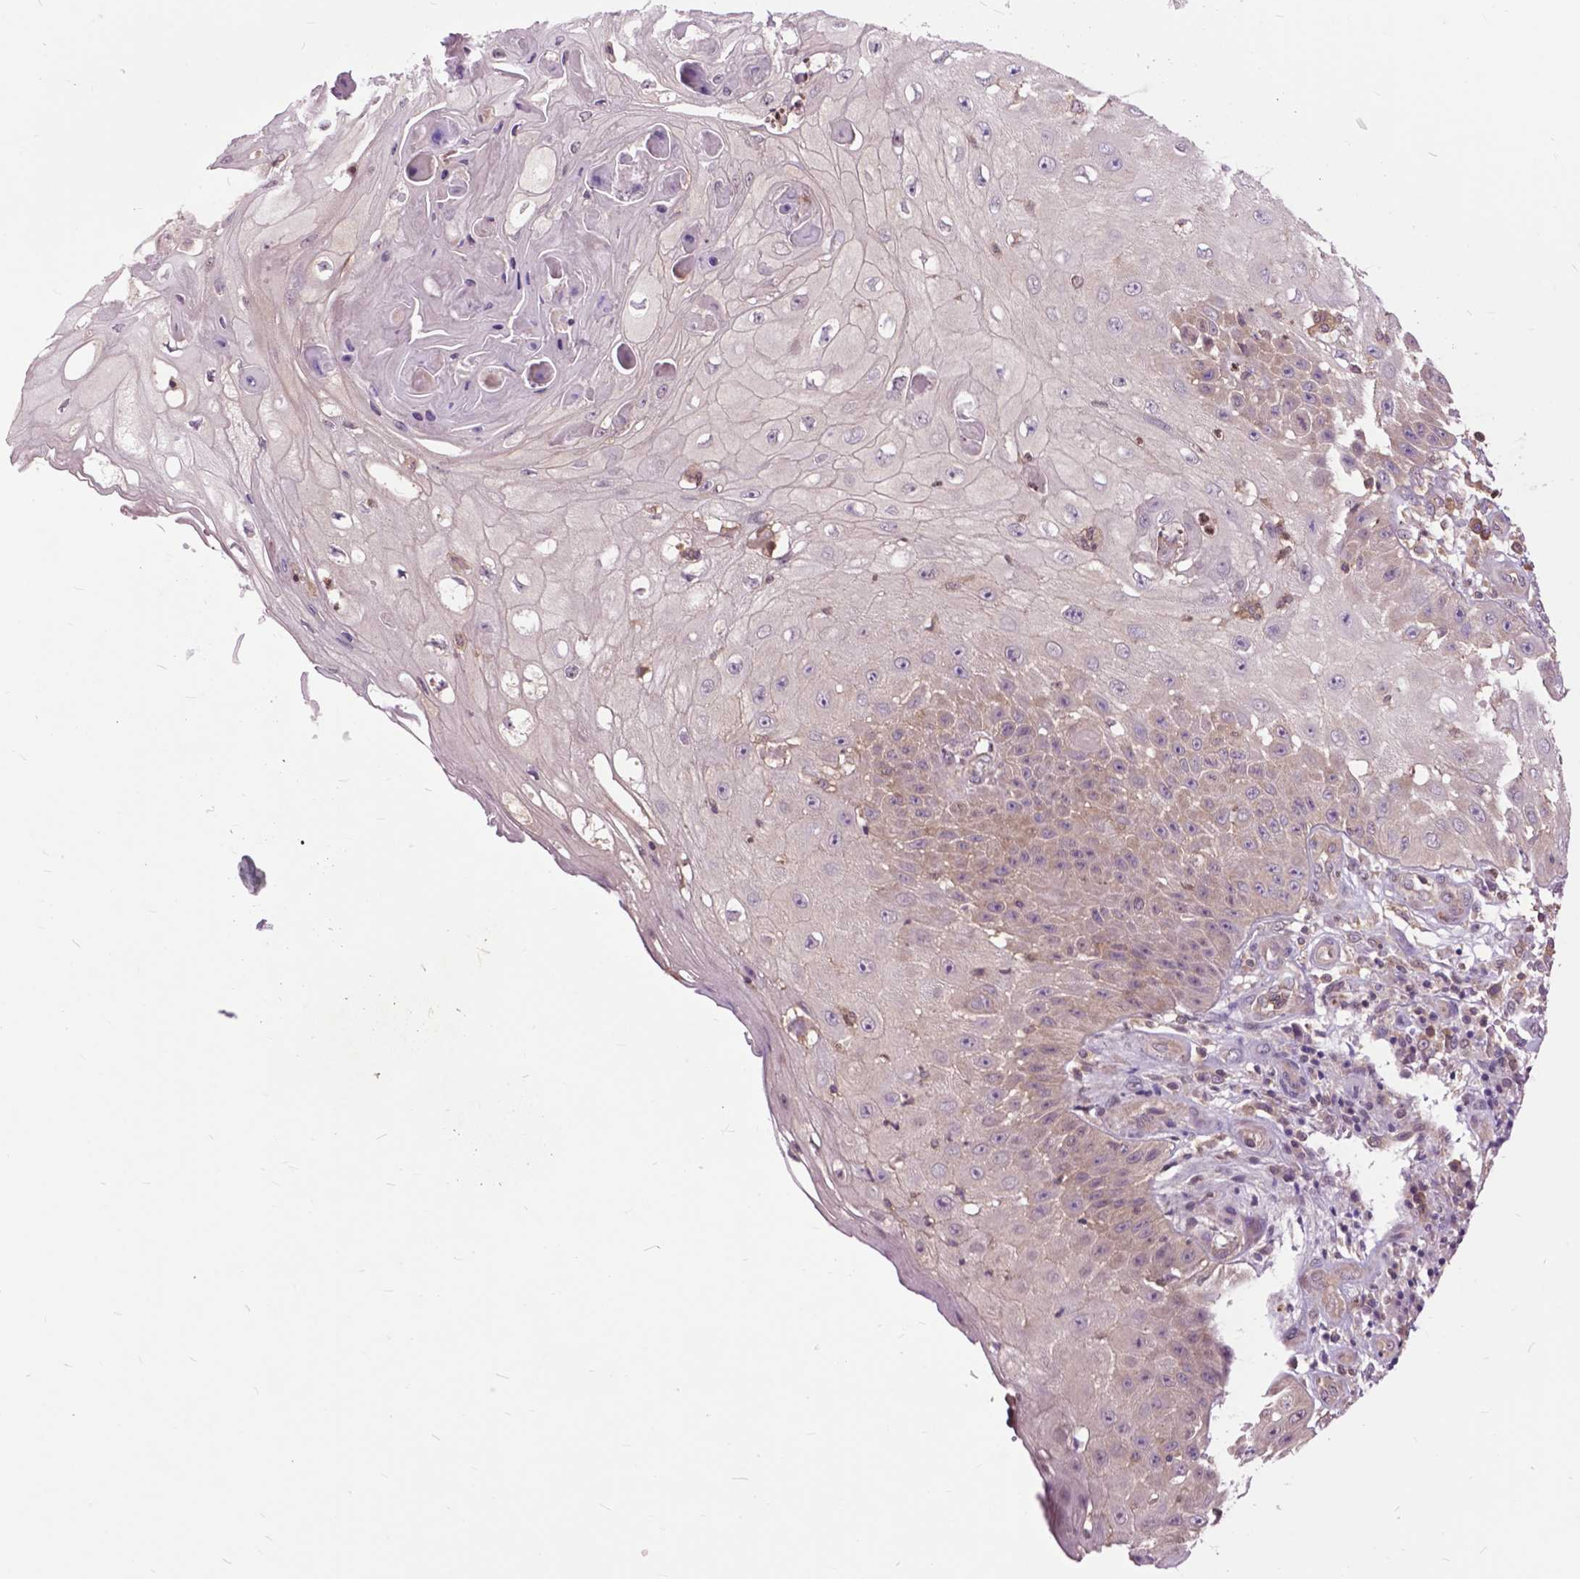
{"staining": {"intensity": "weak", "quantity": "25%-75%", "location": "cytoplasmic/membranous"}, "tissue": "skin cancer", "cell_type": "Tumor cells", "image_type": "cancer", "snomed": [{"axis": "morphology", "description": "Squamous cell carcinoma, NOS"}, {"axis": "topography", "description": "Skin"}], "caption": "Skin cancer (squamous cell carcinoma) stained for a protein displays weak cytoplasmic/membranous positivity in tumor cells.", "gene": "ARAF", "patient": {"sex": "male", "age": 70}}